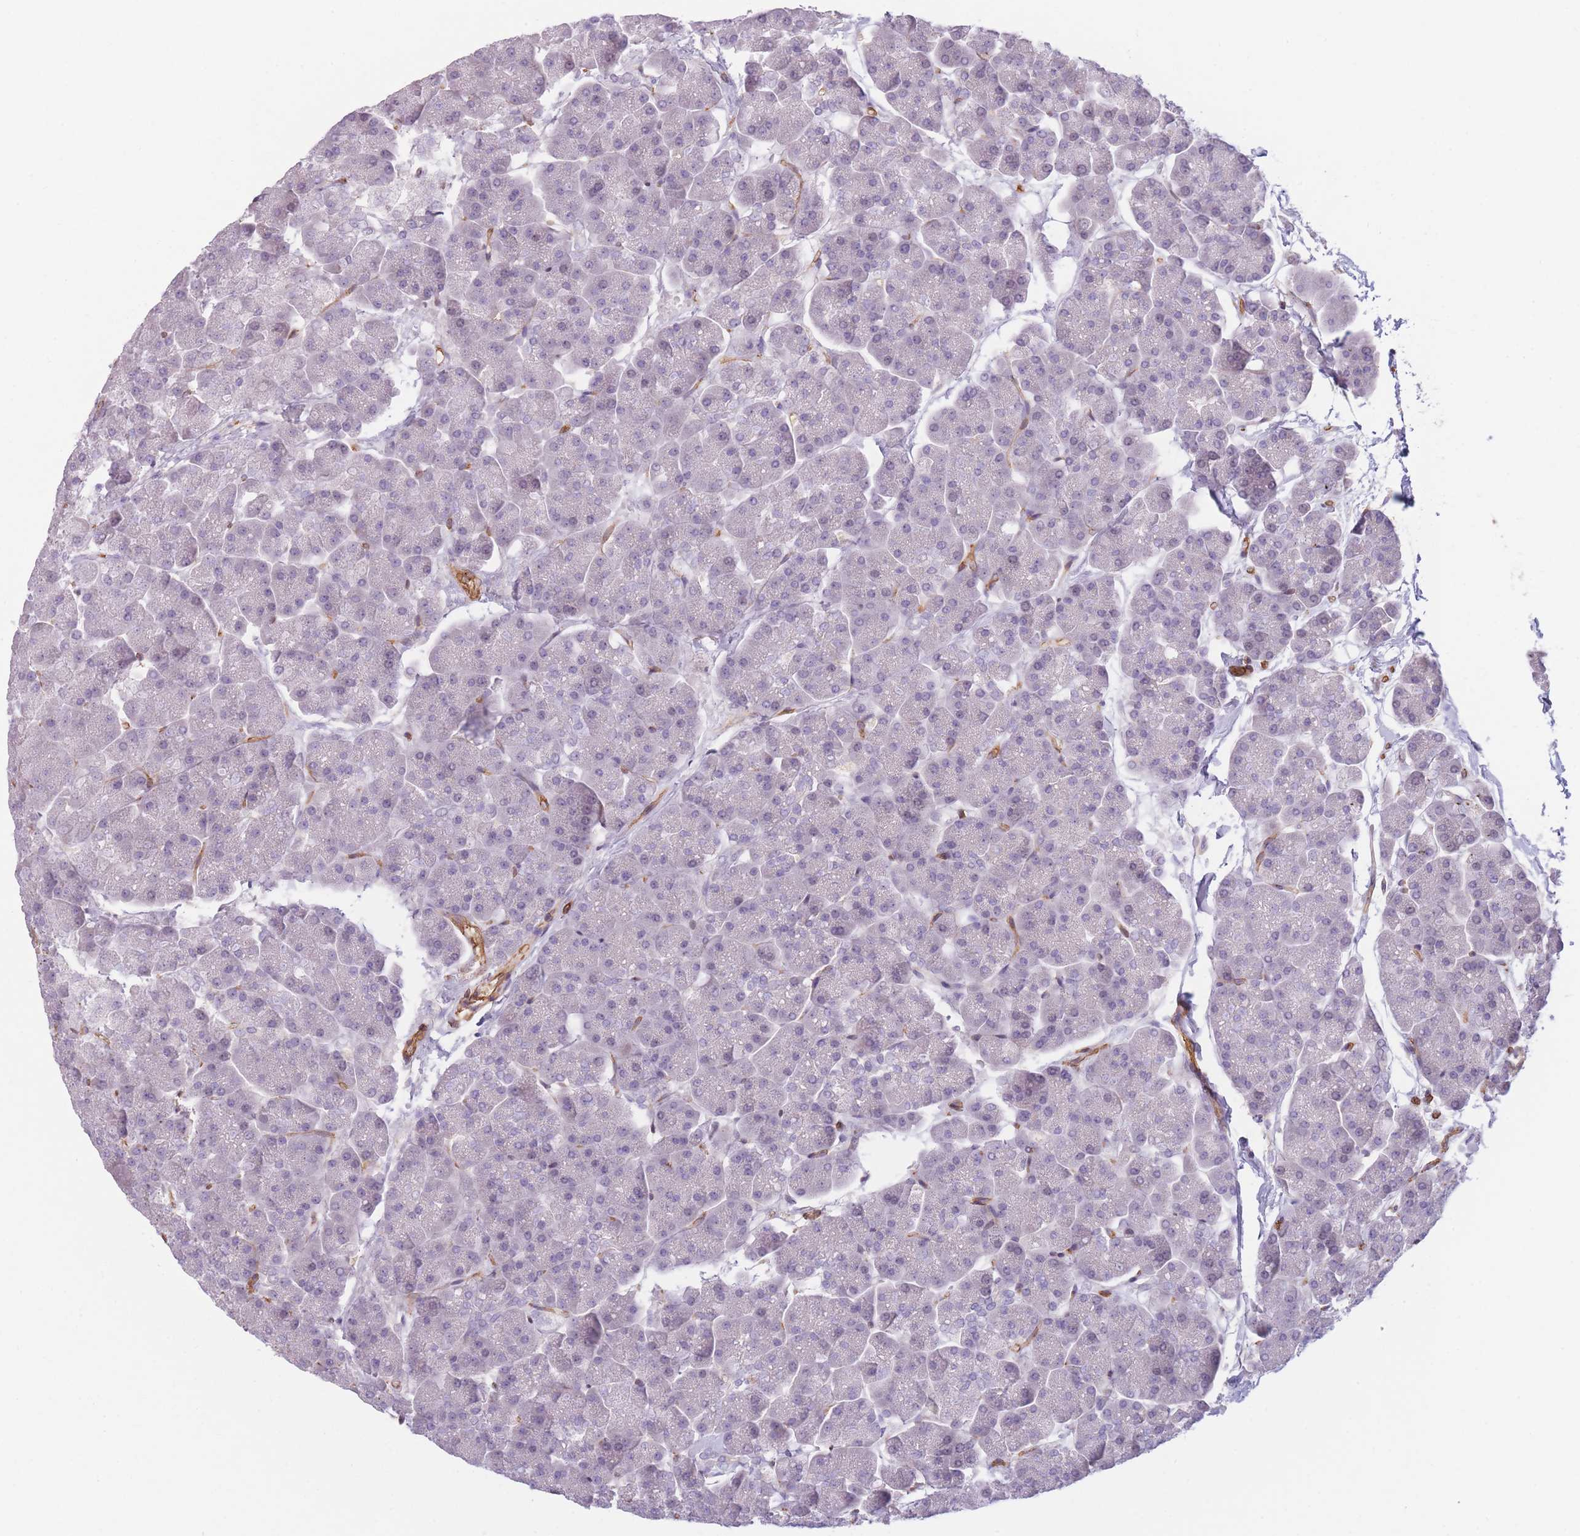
{"staining": {"intensity": "negative", "quantity": "none", "location": "none"}, "tissue": "pancreas", "cell_type": "Exocrine glandular cells", "image_type": "normal", "snomed": [{"axis": "morphology", "description": "Normal tissue, NOS"}, {"axis": "topography", "description": "Pancreas"}, {"axis": "topography", "description": "Peripheral nerve tissue"}], "caption": "The image demonstrates no significant staining in exocrine glandular cells of pancreas.", "gene": "SLC7A6", "patient": {"sex": "male", "age": 54}}